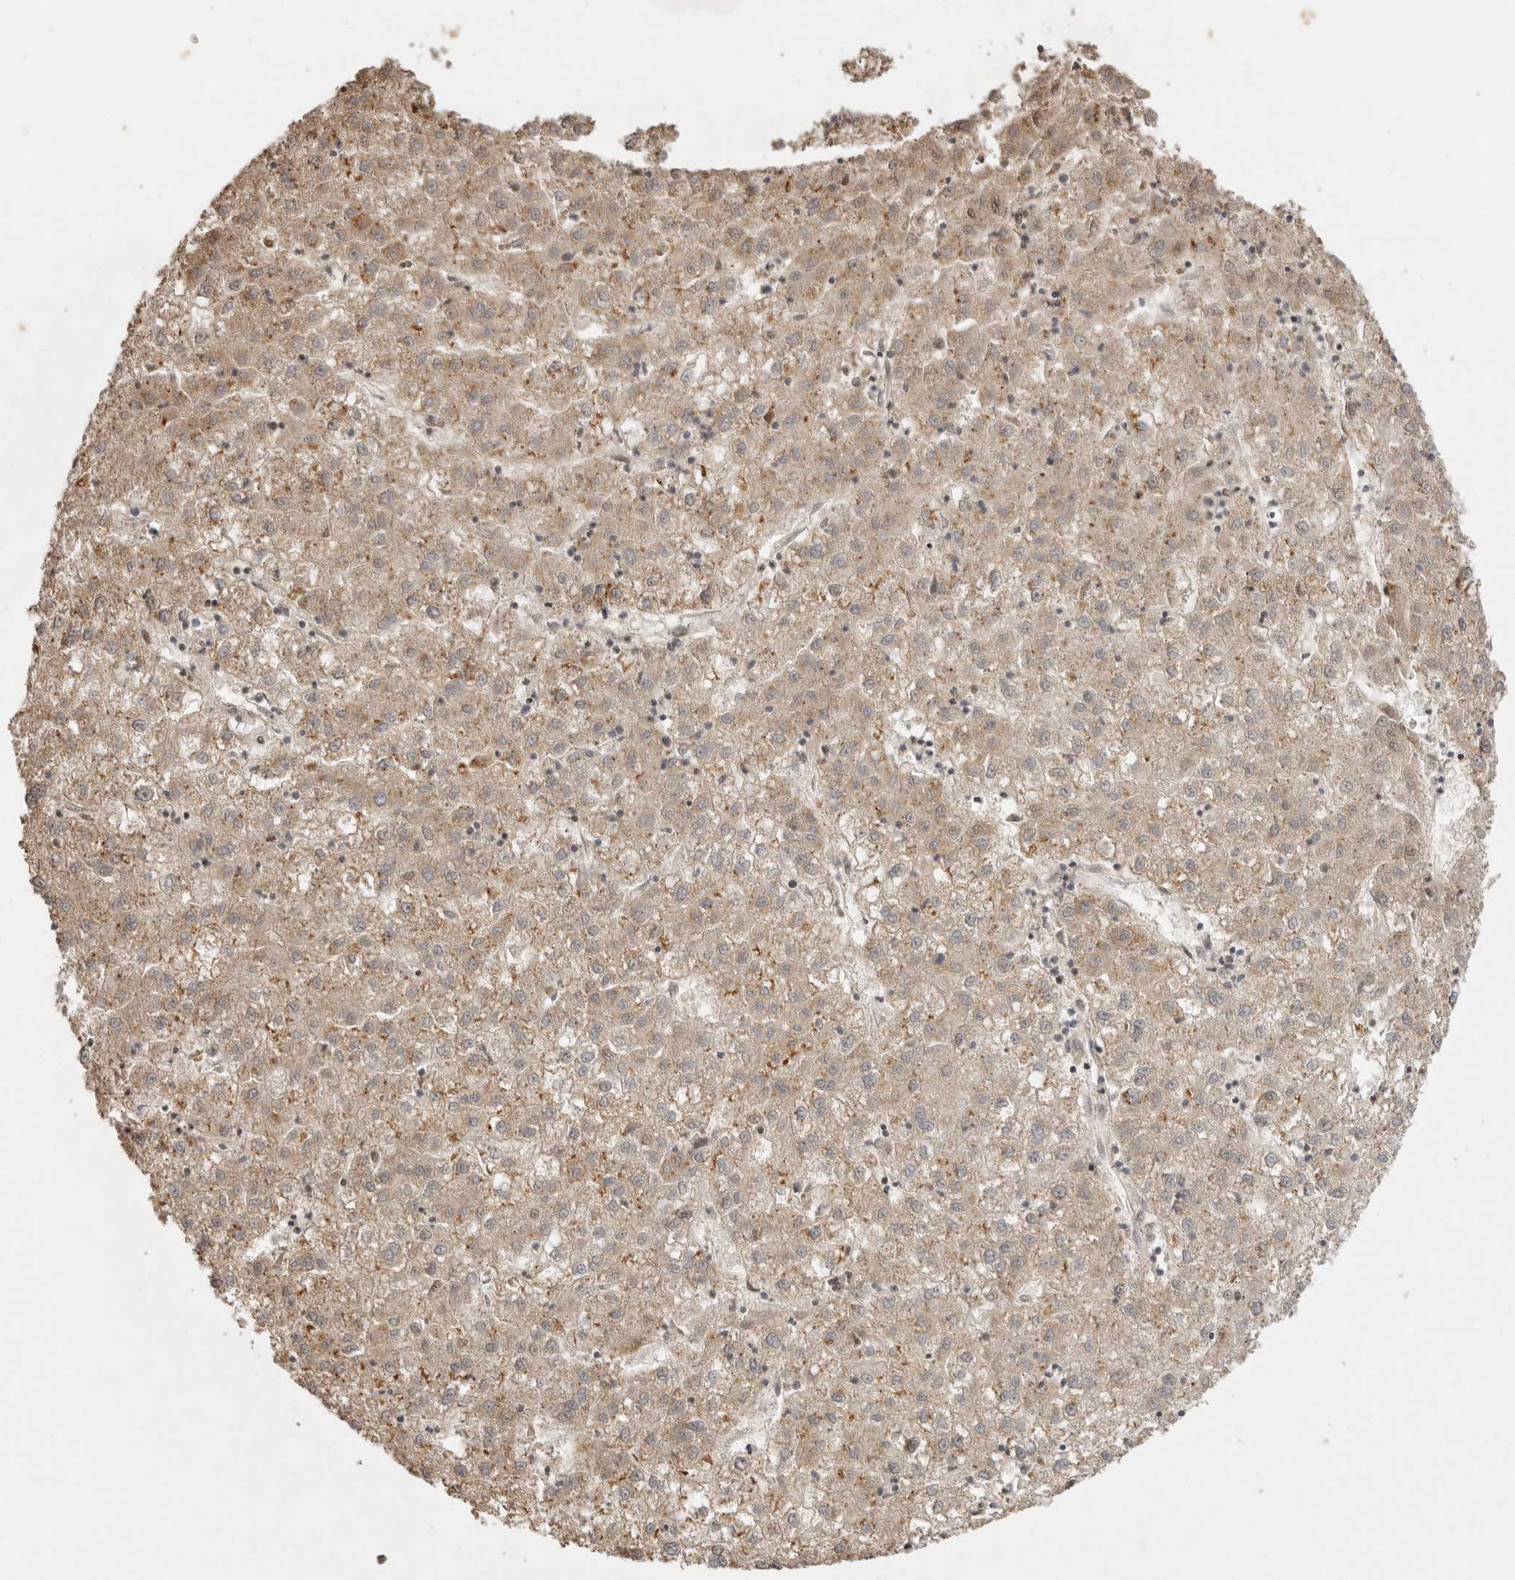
{"staining": {"intensity": "weak", "quantity": ">75%", "location": "cytoplasmic/membranous"}, "tissue": "liver cancer", "cell_type": "Tumor cells", "image_type": "cancer", "snomed": [{"axis": "morphology", "description": "Carcinoma, Hepatocellular, NOS"}, {"axis": "topography", "description": "Liver"}], "caption": "Tumor cells display weak cytoplasmic/membranous staining in approximately >75% of cells in hepatocellular carcinoma (liver).", "gene": "EIF2AK1", "patient": {"sex": "male", "age": 72}}